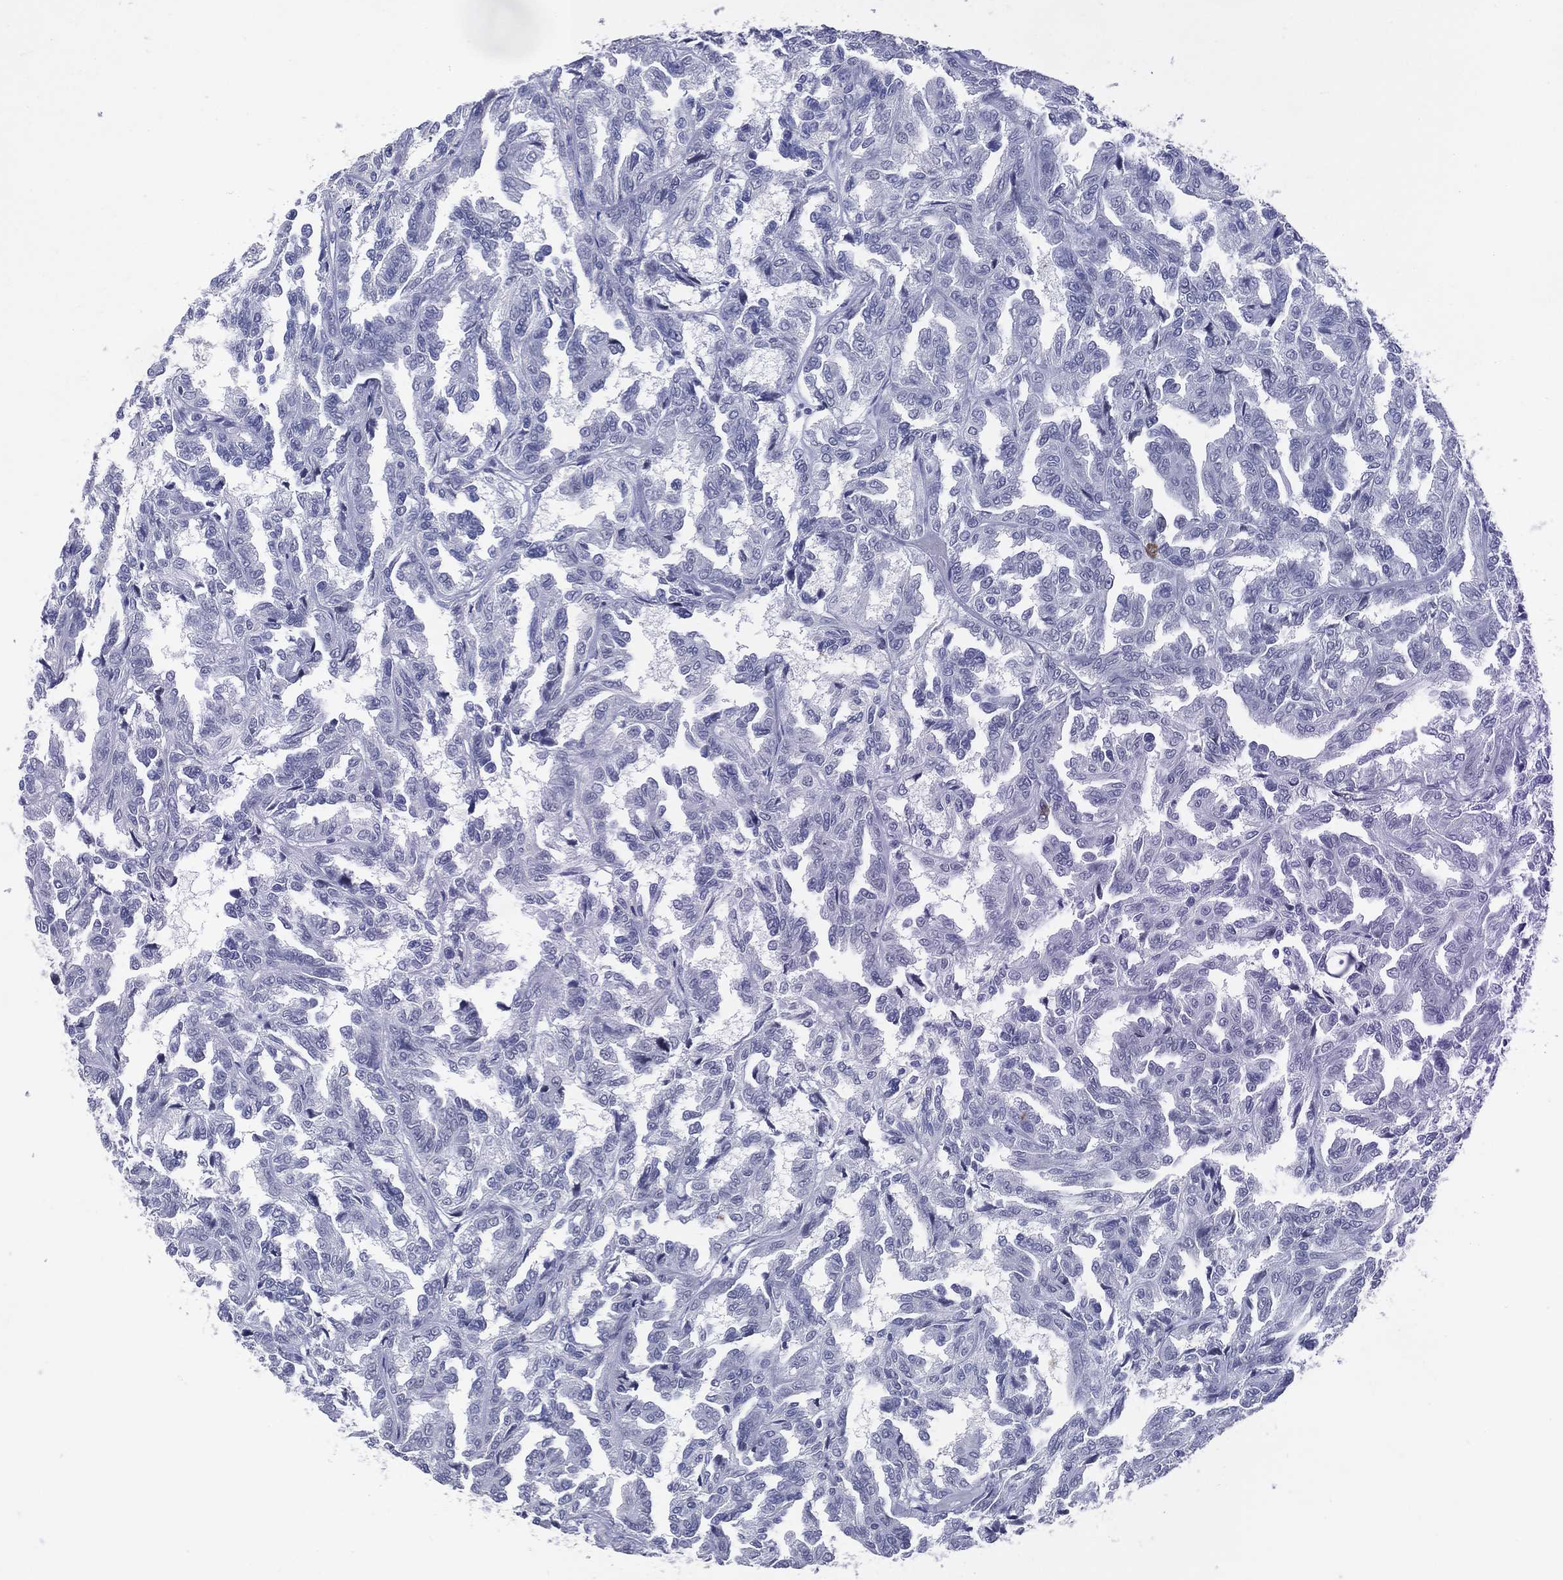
{"staining": {"intensity": "negative", "quantity": "none", "location": "none"}, "tissue": "renal cancer", "cell_type": "Tumor cells", "image_type": "cancer", "snomed": [{"axis": "morphology", "description": "Adenocarcinoma, NOS"}, {"axis": "topography", "description": "Kidney"}], "caption": "Protein analysis of renal cancer shows no significant staining in tumor cells. (Immunohistochemistry (ihc), brightfield microscopy, high magnification).", "gene": "CFAP58", "patient": {"sex": "male", "age": 79}}